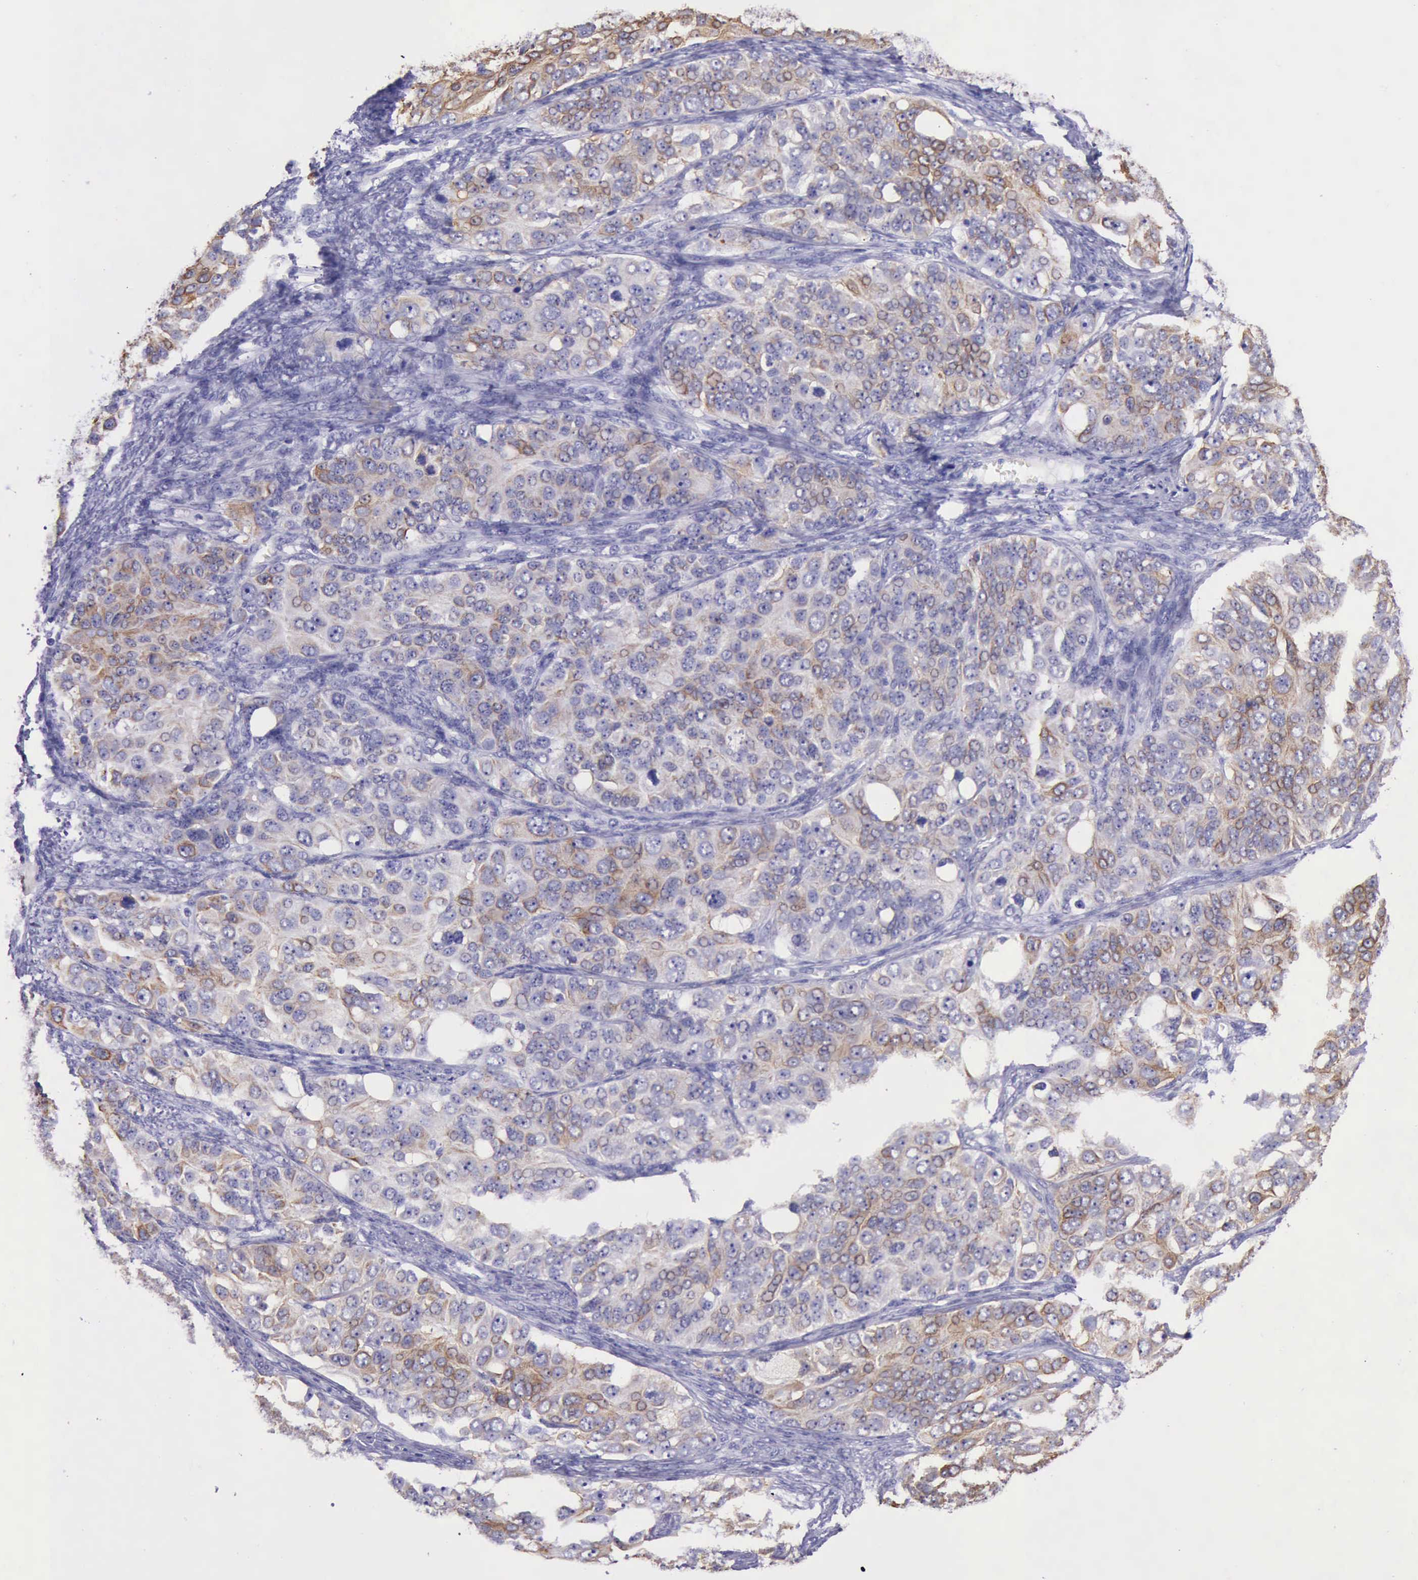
{"staining": {"intensity": "weak", "quantity": ">75%", "location": "cytoplasmic/membranous"}, "tissue": "ovarian cancer", "cell_type": "Tumor cells", "image_type": "cancer", "snomed": [{"axis": "morphology", "description": "Carcinoma, endometroid"}, {"axis": "topography", "description": "Ovary"}], "caption": "An image of ovarian cancer (endometroid carcinoma) stained for a protein demonstrates weak cytoplasmic/membranous brown staining in tumor cells.", "gene": "KRT8", "patient": {"sex": "female", "age": 51}}